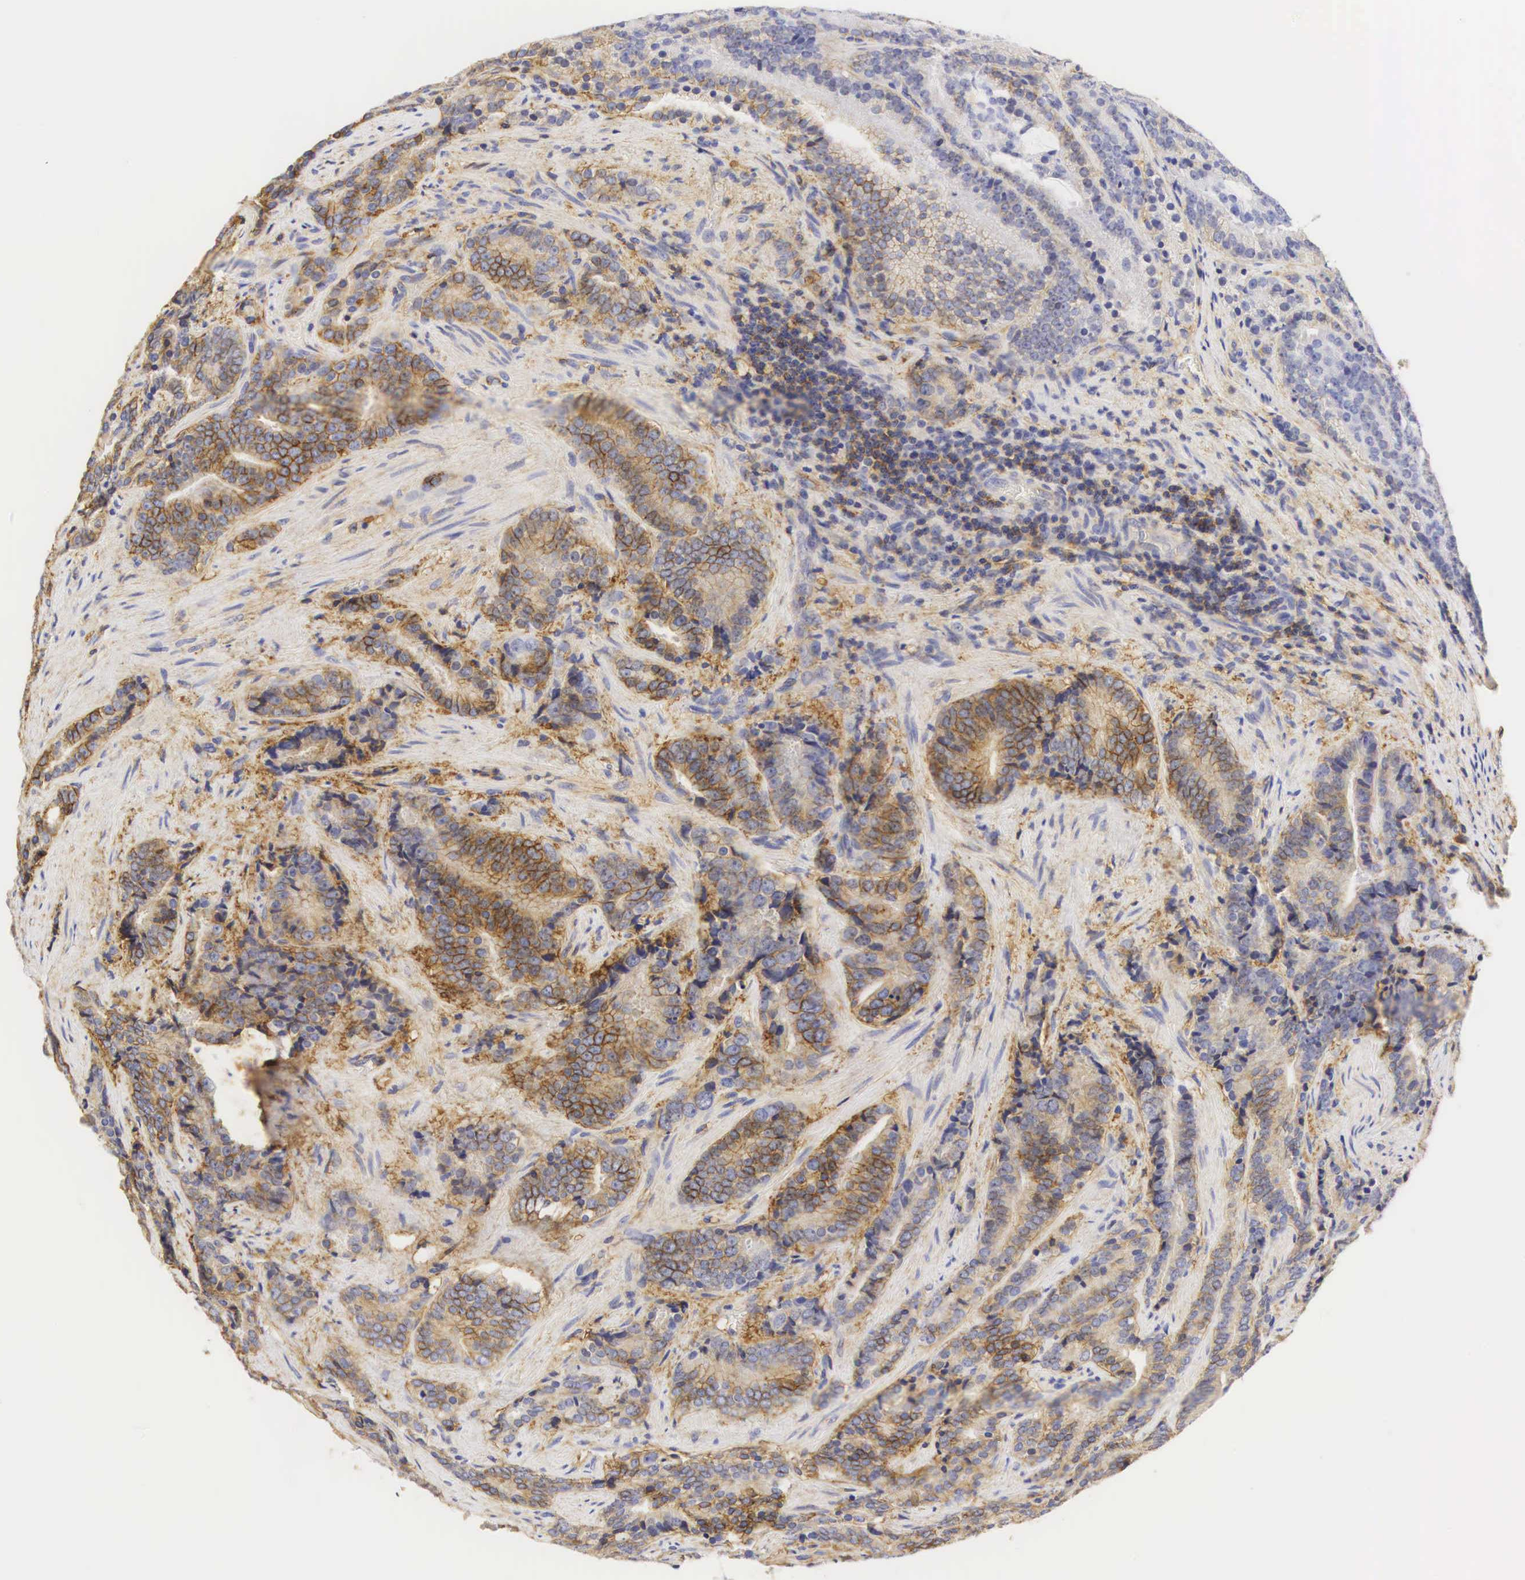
{"staining": {"intensity": "moderate", "quantity": "25%-75%", "location": "cytoplasmic/membranous"}, "tissue": "prostate cancer", "cell_type": "Tumor cells", "image_type": "cancer", "snomed": [{"axis": "morphology", "description": "Adenocarcinoma, Medium grade"}, {"axis": "topography", "description": "Prostate"}], "caption": "Prostate cancer (medium-grade adenocarcinoma) tissue exhibits moderate cytoplasmic/membranous expression in about 25%-75% of tumor cells, visualized by immunohistochemistry. (DAB (3,3'-diaminobenzidine) IHC with brightfield microscopy, high magnification).", "gene": "CD99", "patient": {"sex": "male", "age": 65}}